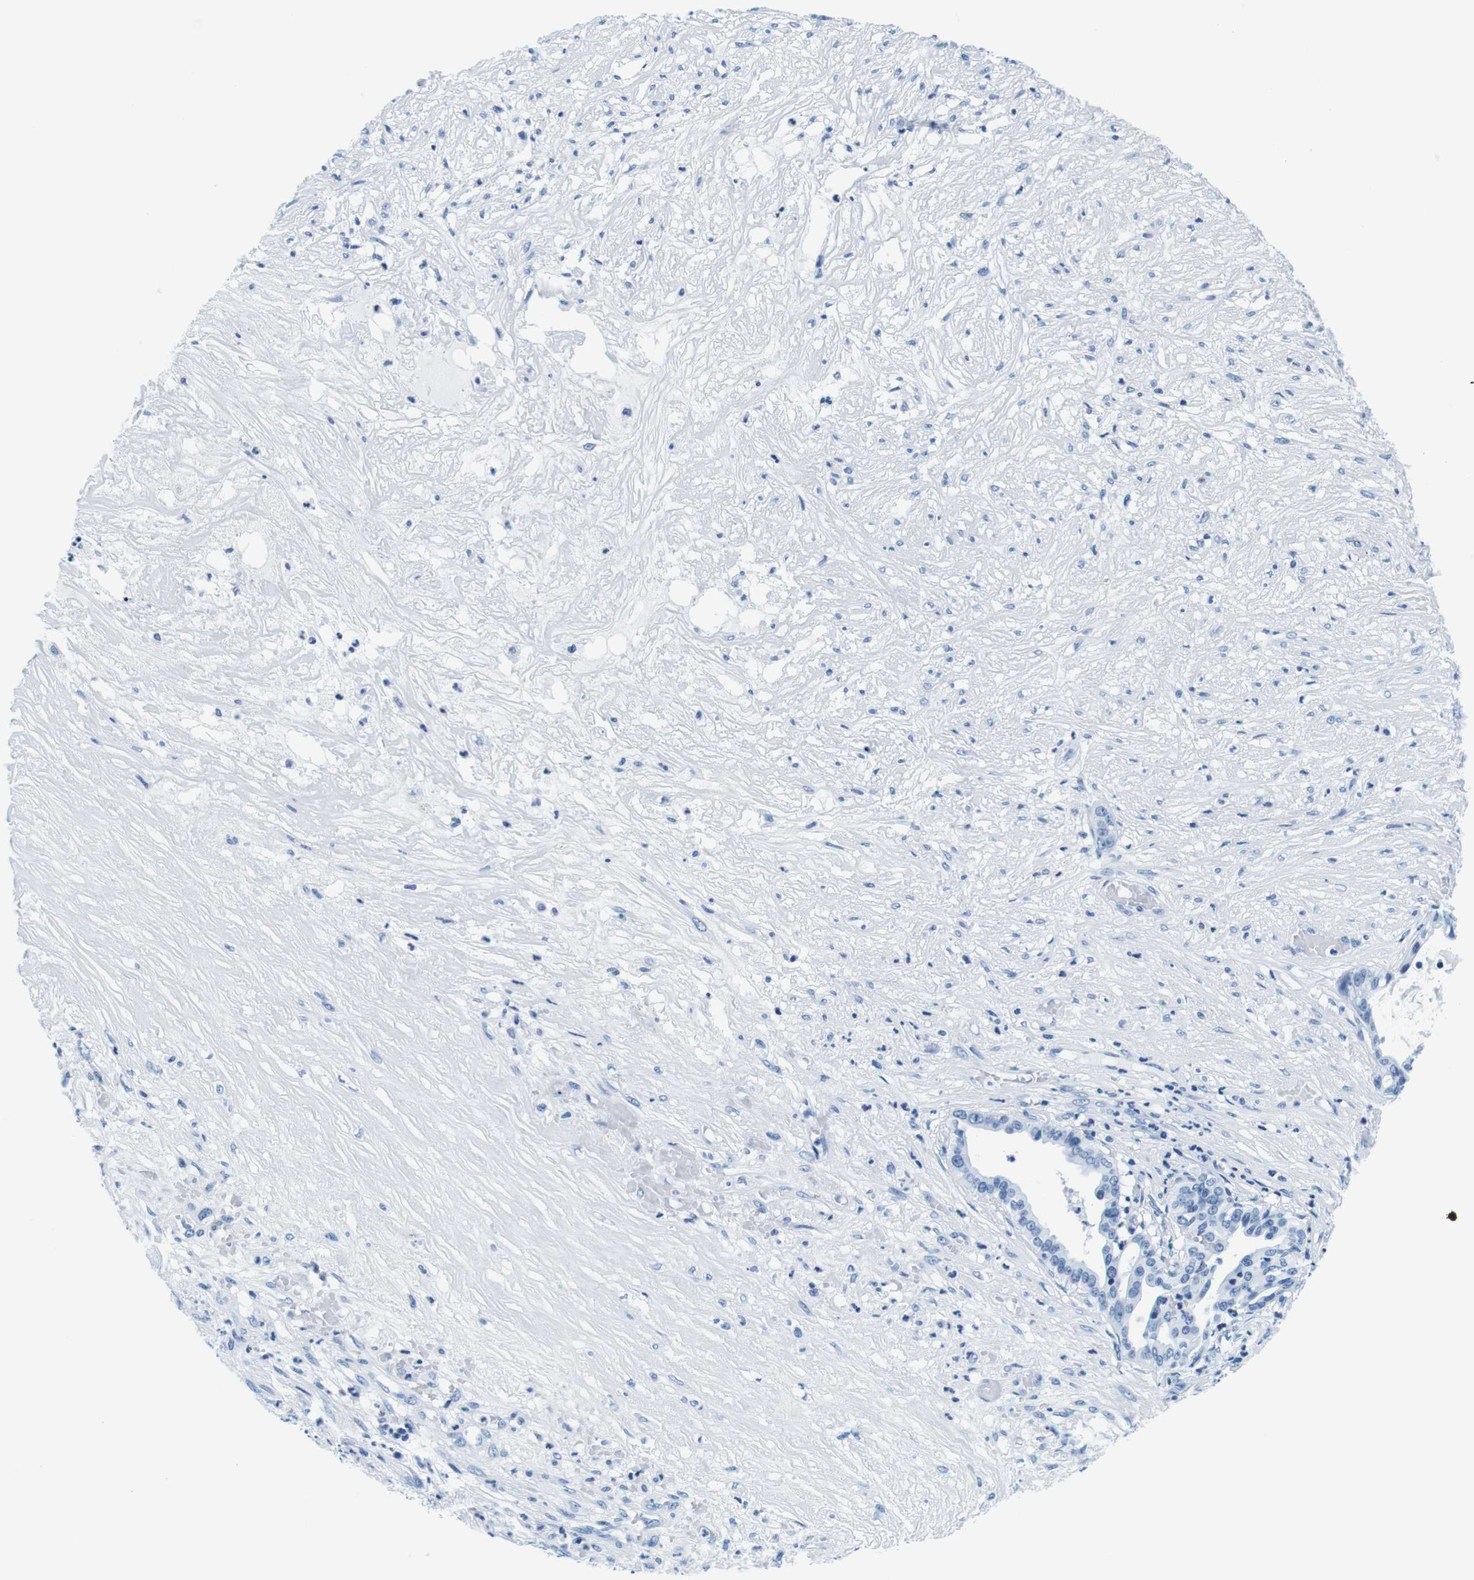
{"staining": {"intensity": "negative", "quantity": "none", "location": "none"}, "tissue": "liver cancer", "cell_type": "Tumor cells", "image_type": "cancer", "snomed": [{"axis": "morphology", "description": "Cholangiocarcinoma"}, {"axis": "topography", "description": "Liver"}], "caption": "The immunohistochemistry image has no significant expression in tumor cells of liver cancer (cholangiocarcinoma) tissue.", "gene": "ELANE", "patient": {"sex": "female", "age": 61}}